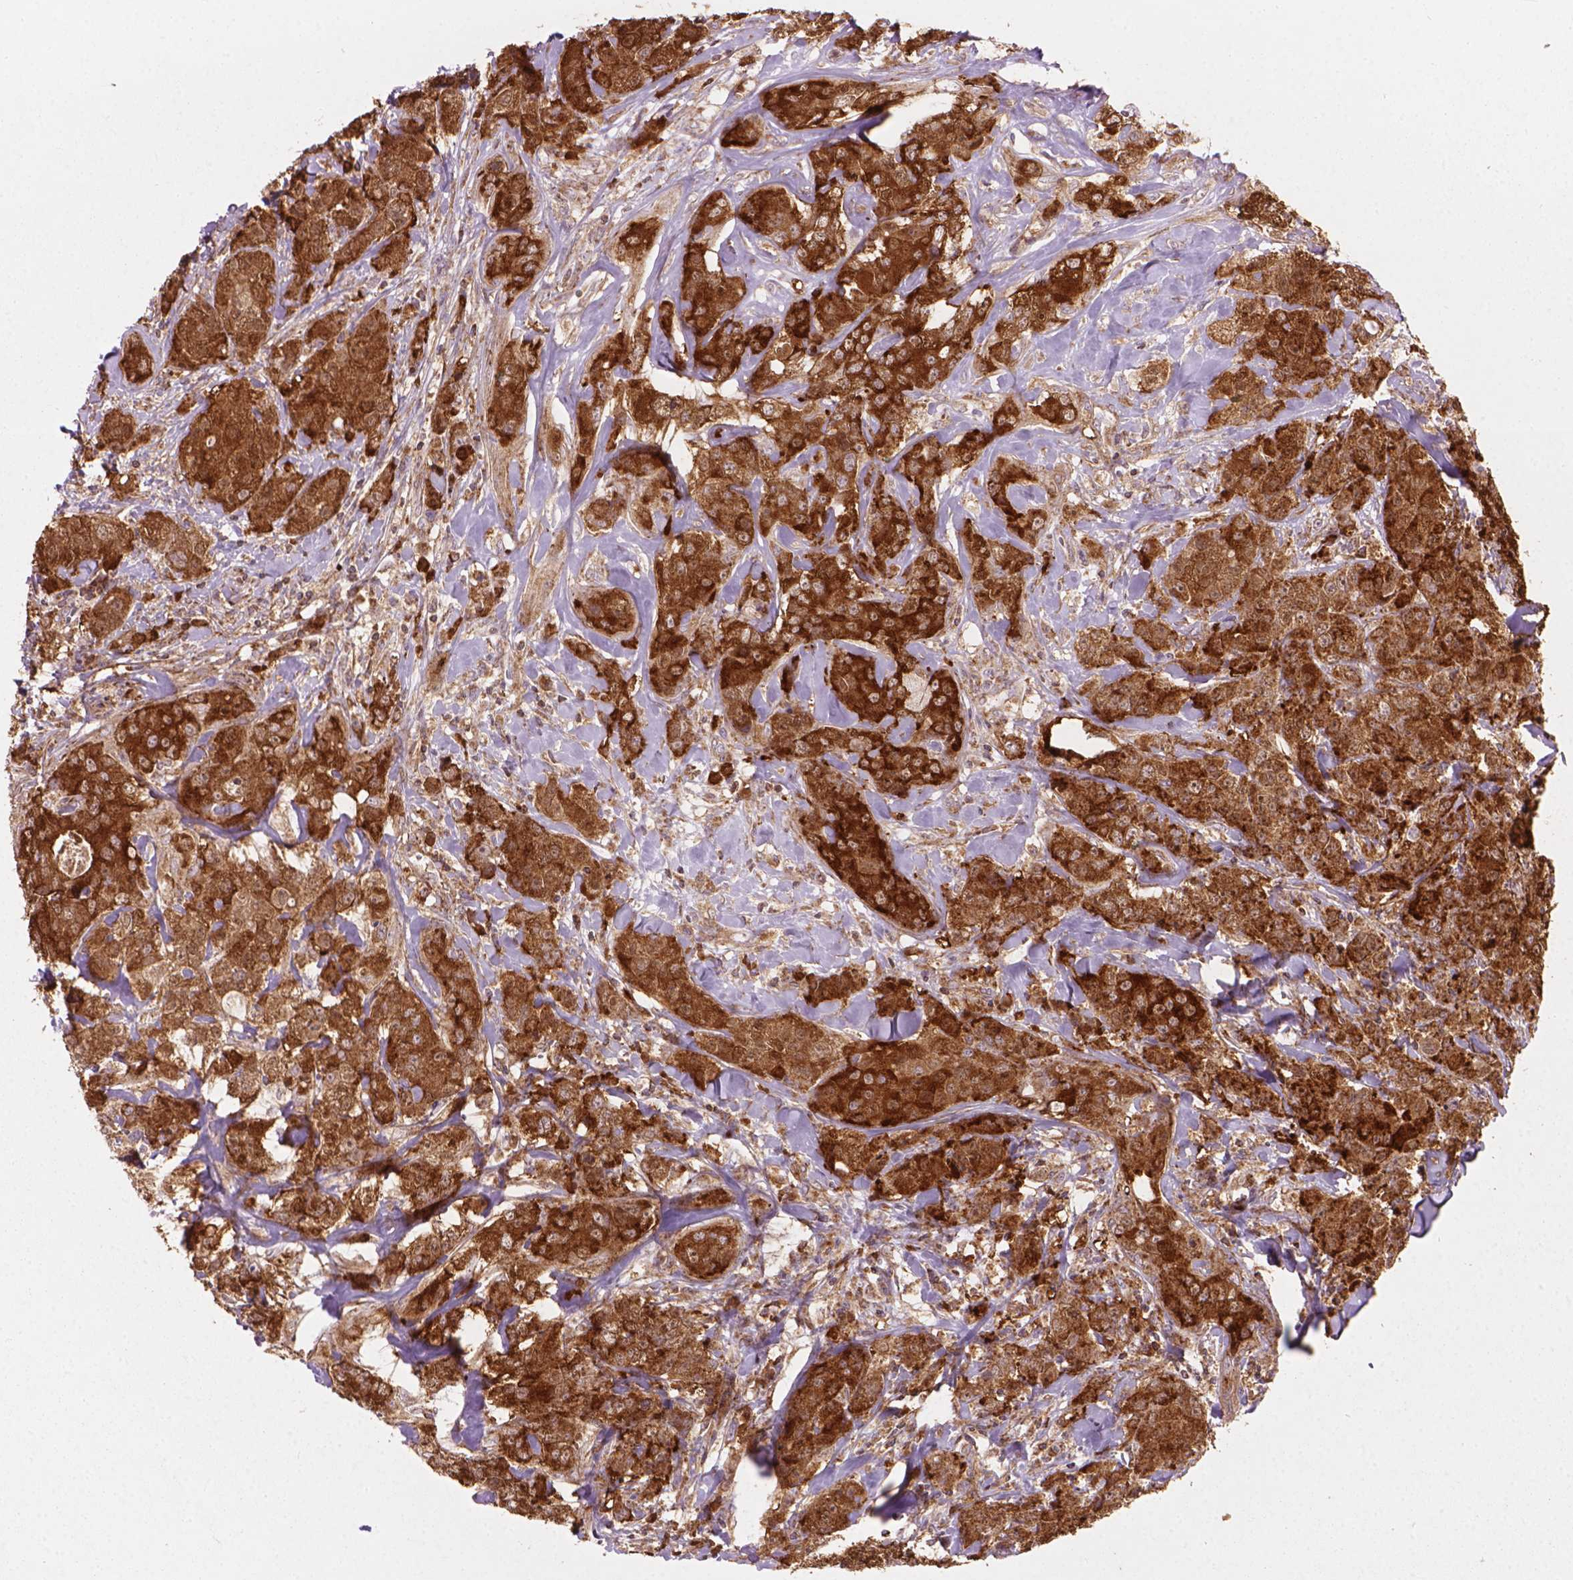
{"staining": {"intensity": "strong", "quantity": ">75%", "location": "cytoplasmic/membranous"}, "tissue": "breast cancer", "cell_type": "Tumor cells", "image_type": "cancer", "snomed": [{"axis": "morphology", "description": "Duct carcinoma"}, {"axis": "topography", "description": "Breast"}], "caption": "Brown immunohistochemical staining in invasive ductal carcinoma (breast) demonstrates strong cytoplasmic/membranous expression in about >75% of tumor cells.", "gene": "VARS2", "patient": {"sex": "female", "age": 43}}